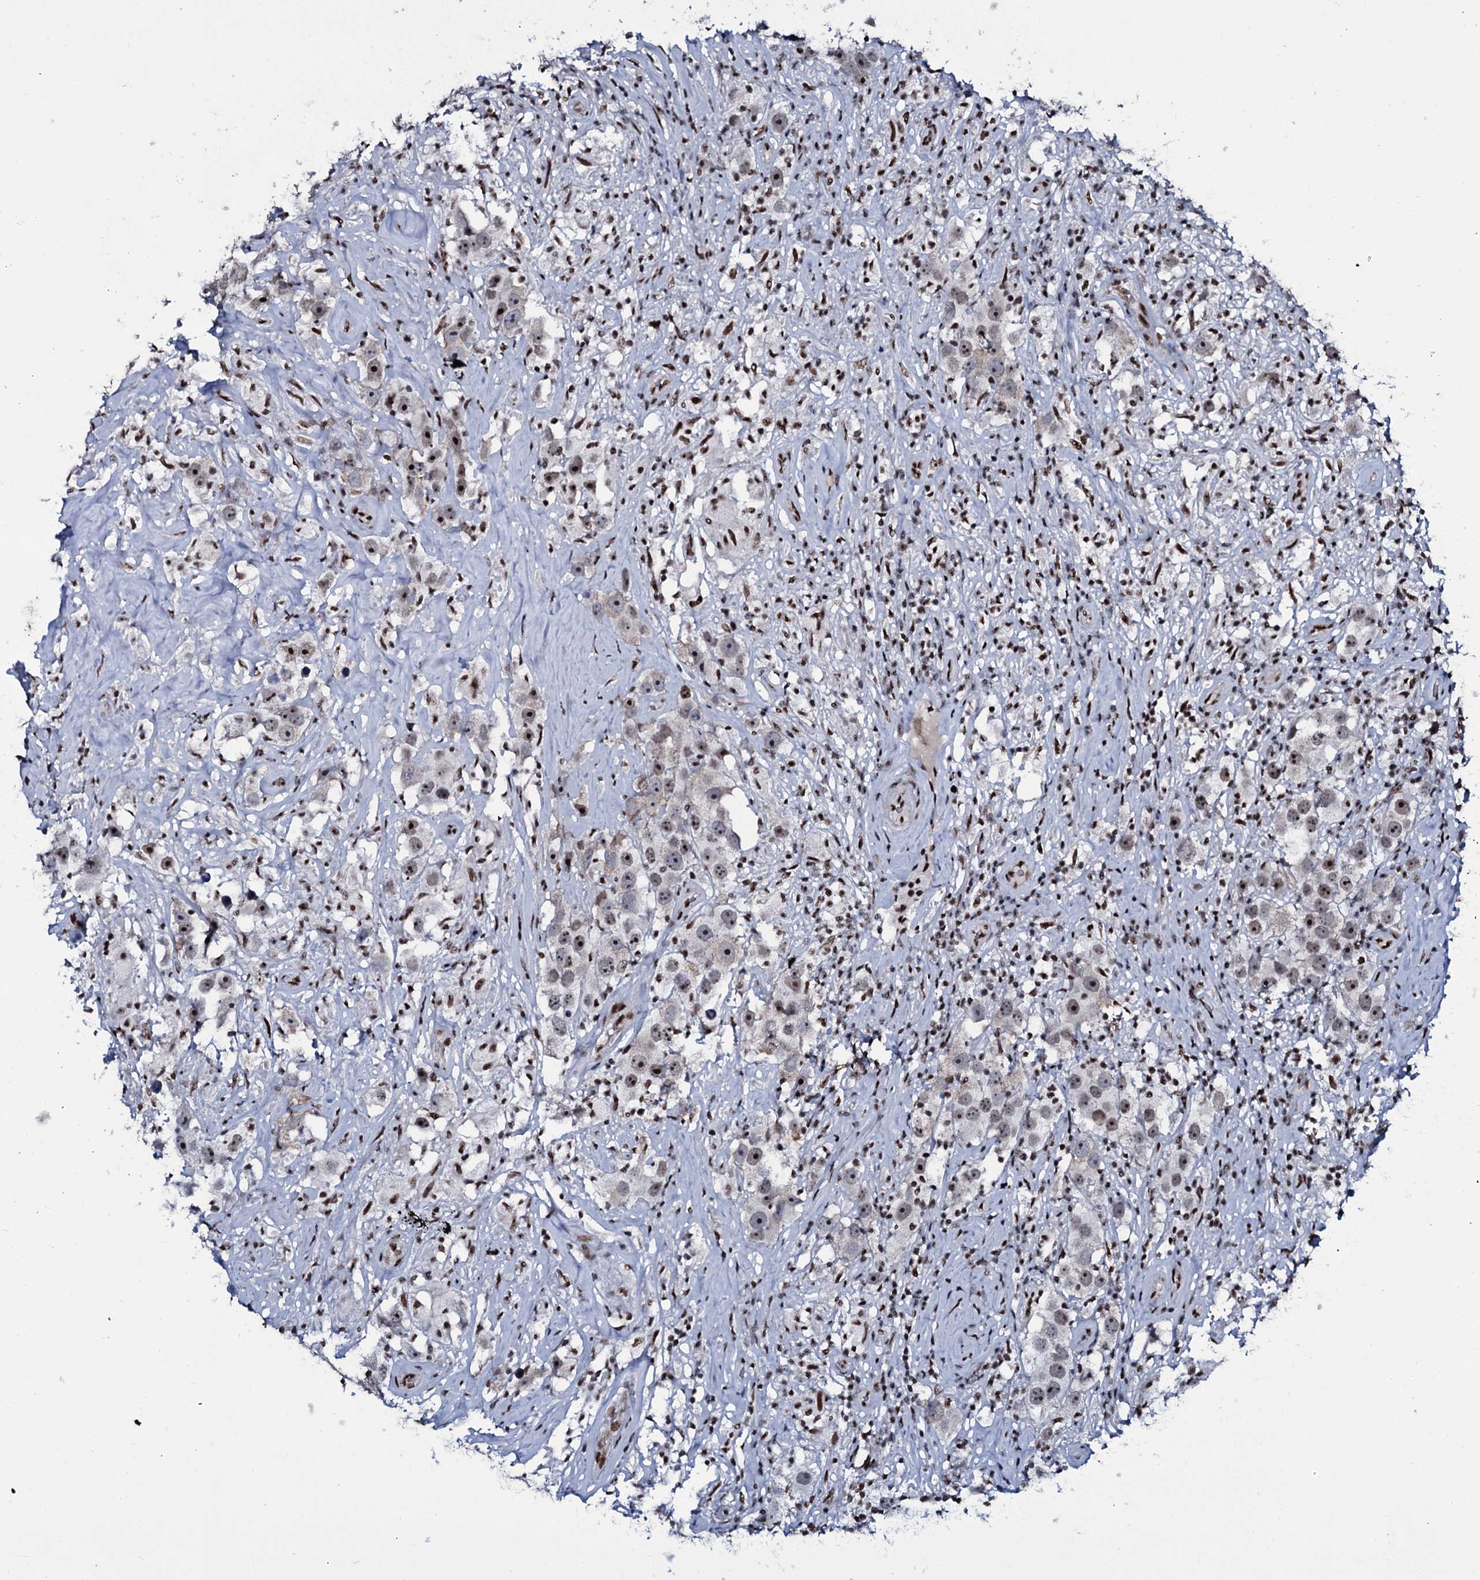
{"staining": {"intensity": "moderate", "quantity": "25%-75%", "location": "nuclear"}, "tissue": "testis cancer", "cell_type": "Tumor cells", "image_type": "cancer", "snomed": [{"axis": "morphology", "description": "Seminoma, NOS"}, {"axis": "topography", "description": "Testis"}], "caption": "Immunohistochemistry (IHC) (DAB (3,3'-diaminobenzidine)) staining of testis cancer exhibits moderate nuclear protein staining in about 25%-75% of tumor cells. (Brightfield microscopy of DAB IHC at high magnification).", "gene": "ZMIZ2", "patient": {"sex": "male", "age": 49}}